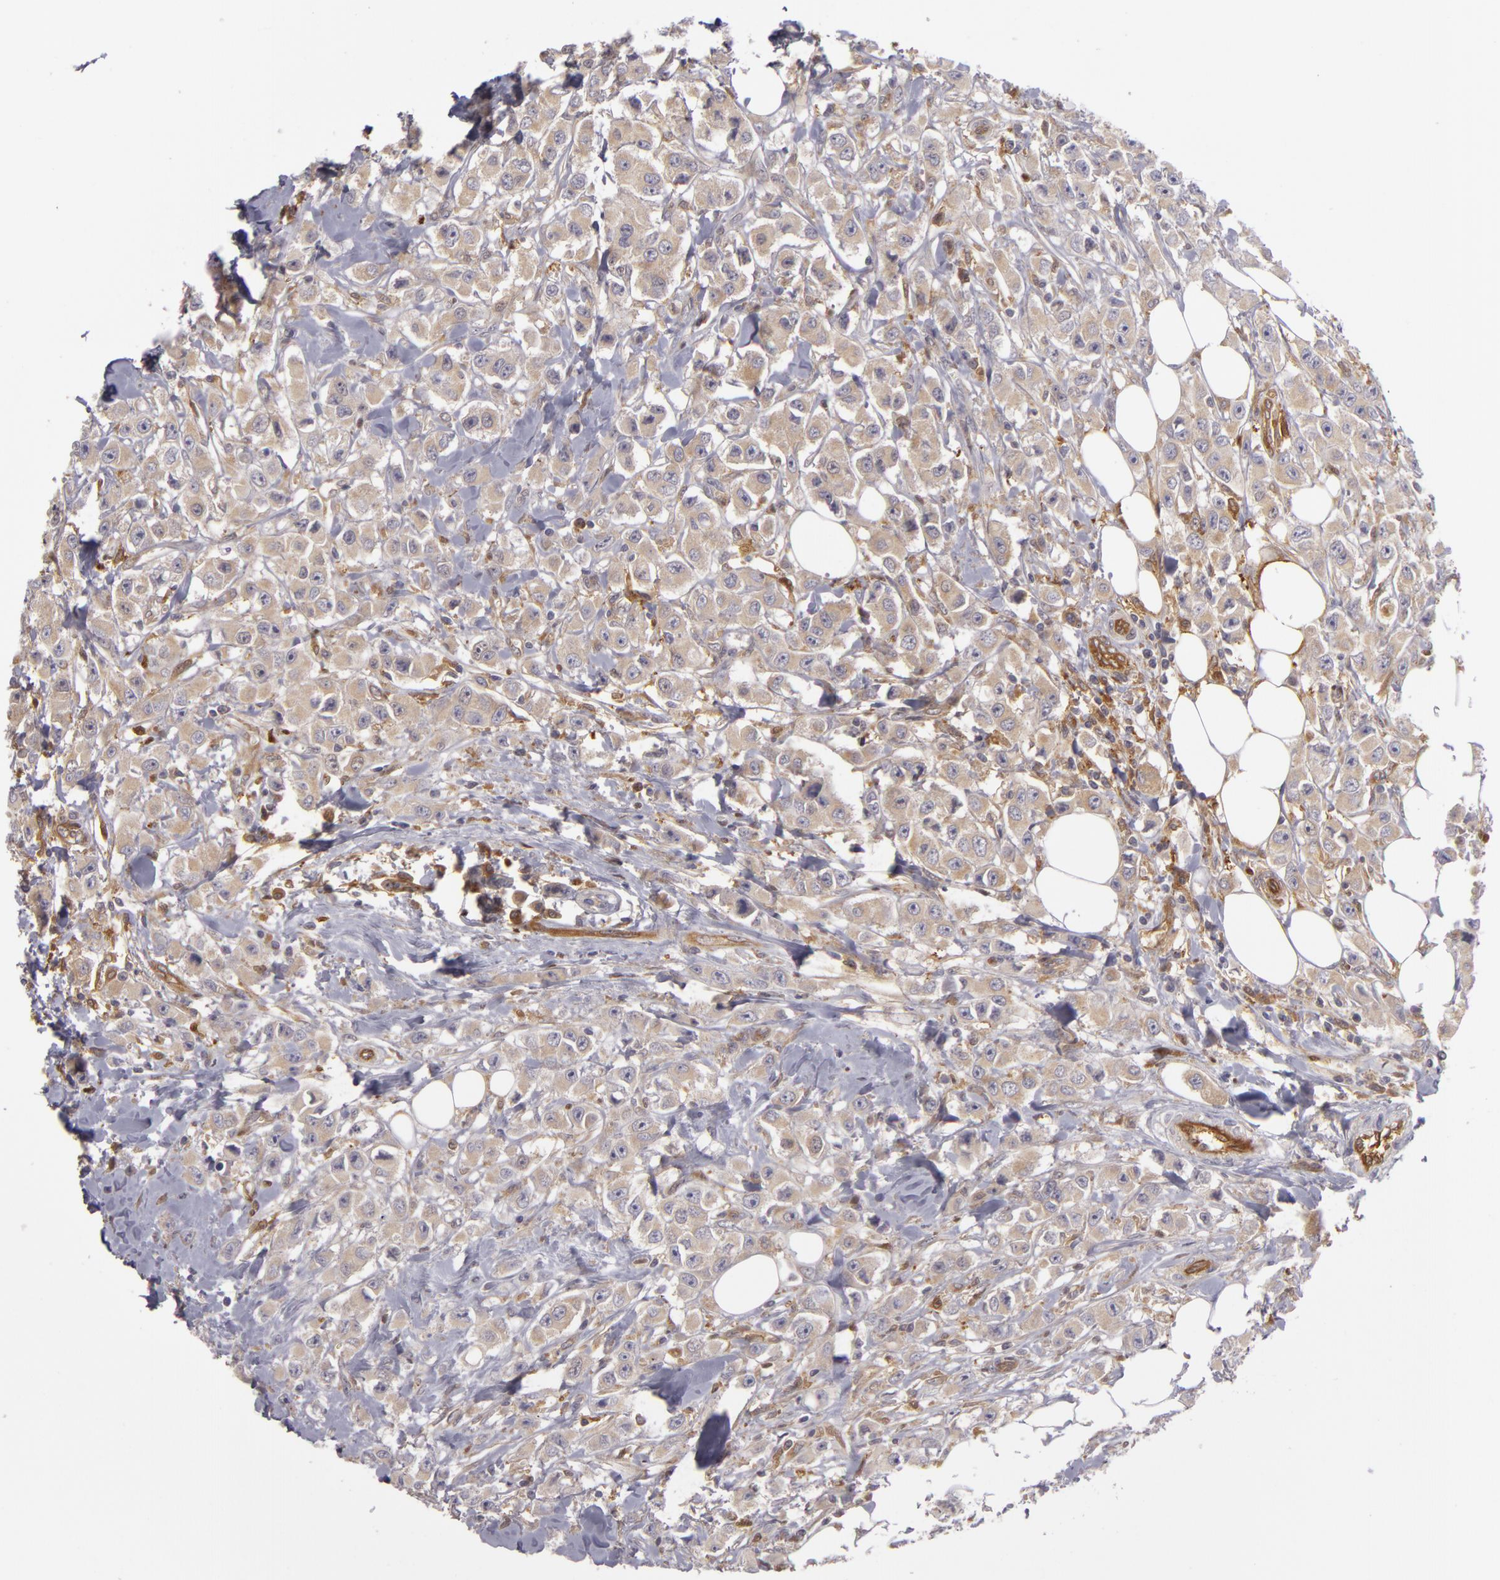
{"staining": {"intensity": "weak", "quantity": "25%-75%", "location": "cytoplasmic/membranous"}, "tissue": "breast cancer", "cell_type": "Tumor cells", "image_type": "cancer", "snomed": [{"axis": "morphology", "description": "Duct carcinoma"}, {"axis": "topography", "description": "Breast"}], "caption": "Immunohistochemistry of human intraductal carcinoma (breast) displays low levels of weak cytoplasmic/membranous expression in about 25%-75% of tumor cells. The staining is performed using DAB brown chromogen to label protein expression. The nuclei are counter-stained blue using hematoxylin.", "gene": "ZNF229", "patient": {"sex": "female", "age": 58}}